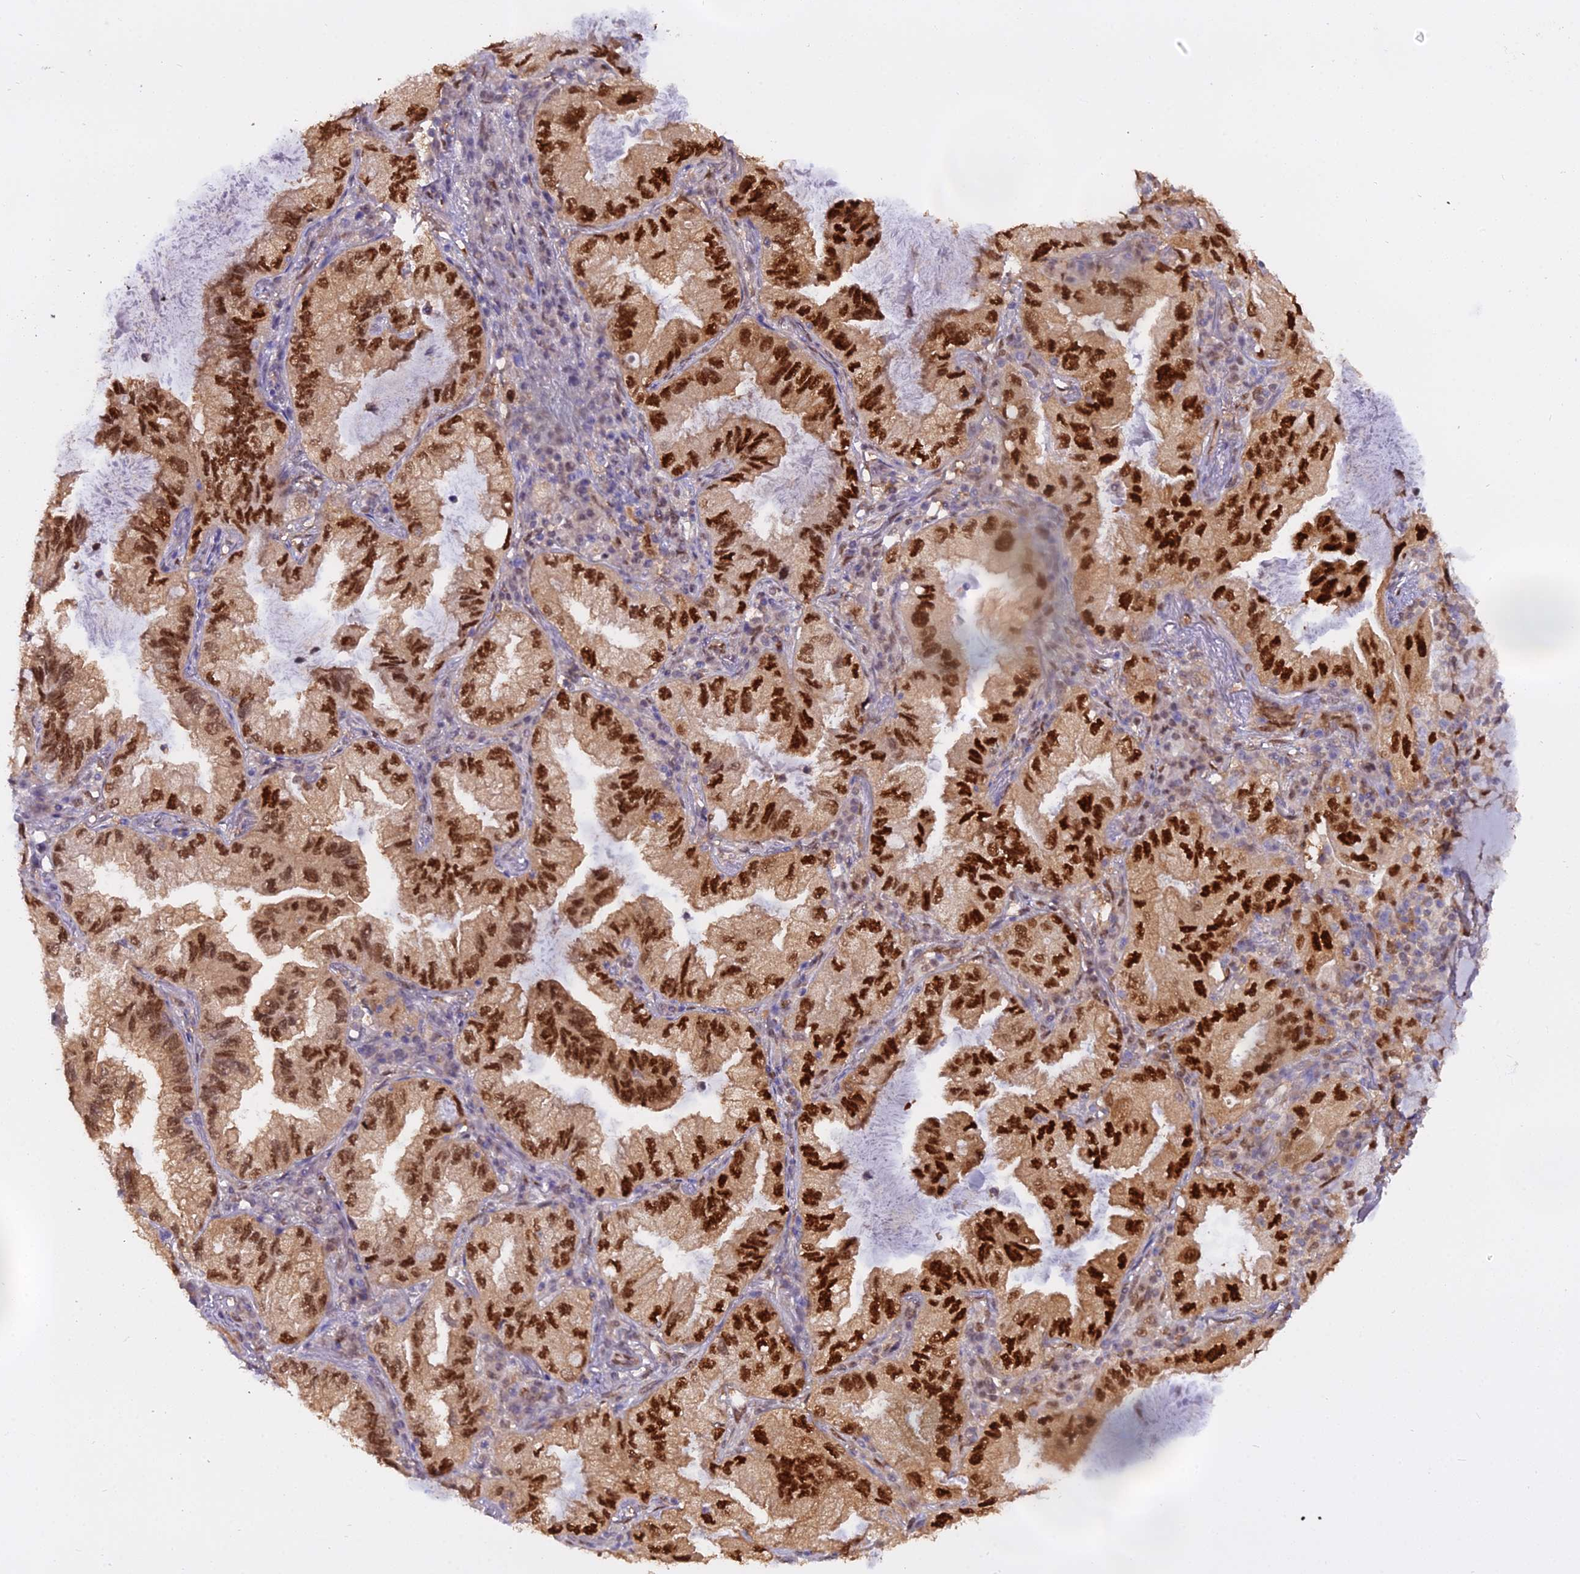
{"staining": {"intensity": "strong", "quantity": ">75%", "location": "nuclear"}, "tissue": "lung cancer", "cell_type": "Tumor cells", "image_type": "cancer", "snomed": [{"axis": "morphology", "description": "Adenocarcinoma, NOS"}, {"axis": "topography", "description": "Lung"}], "caption": "Human lung adenocarcinoma stained with a protein marker reveals strong staining in tumor cells.", "gene": "NPEPL1", "patient": {"sex": "female", "age": 69}}